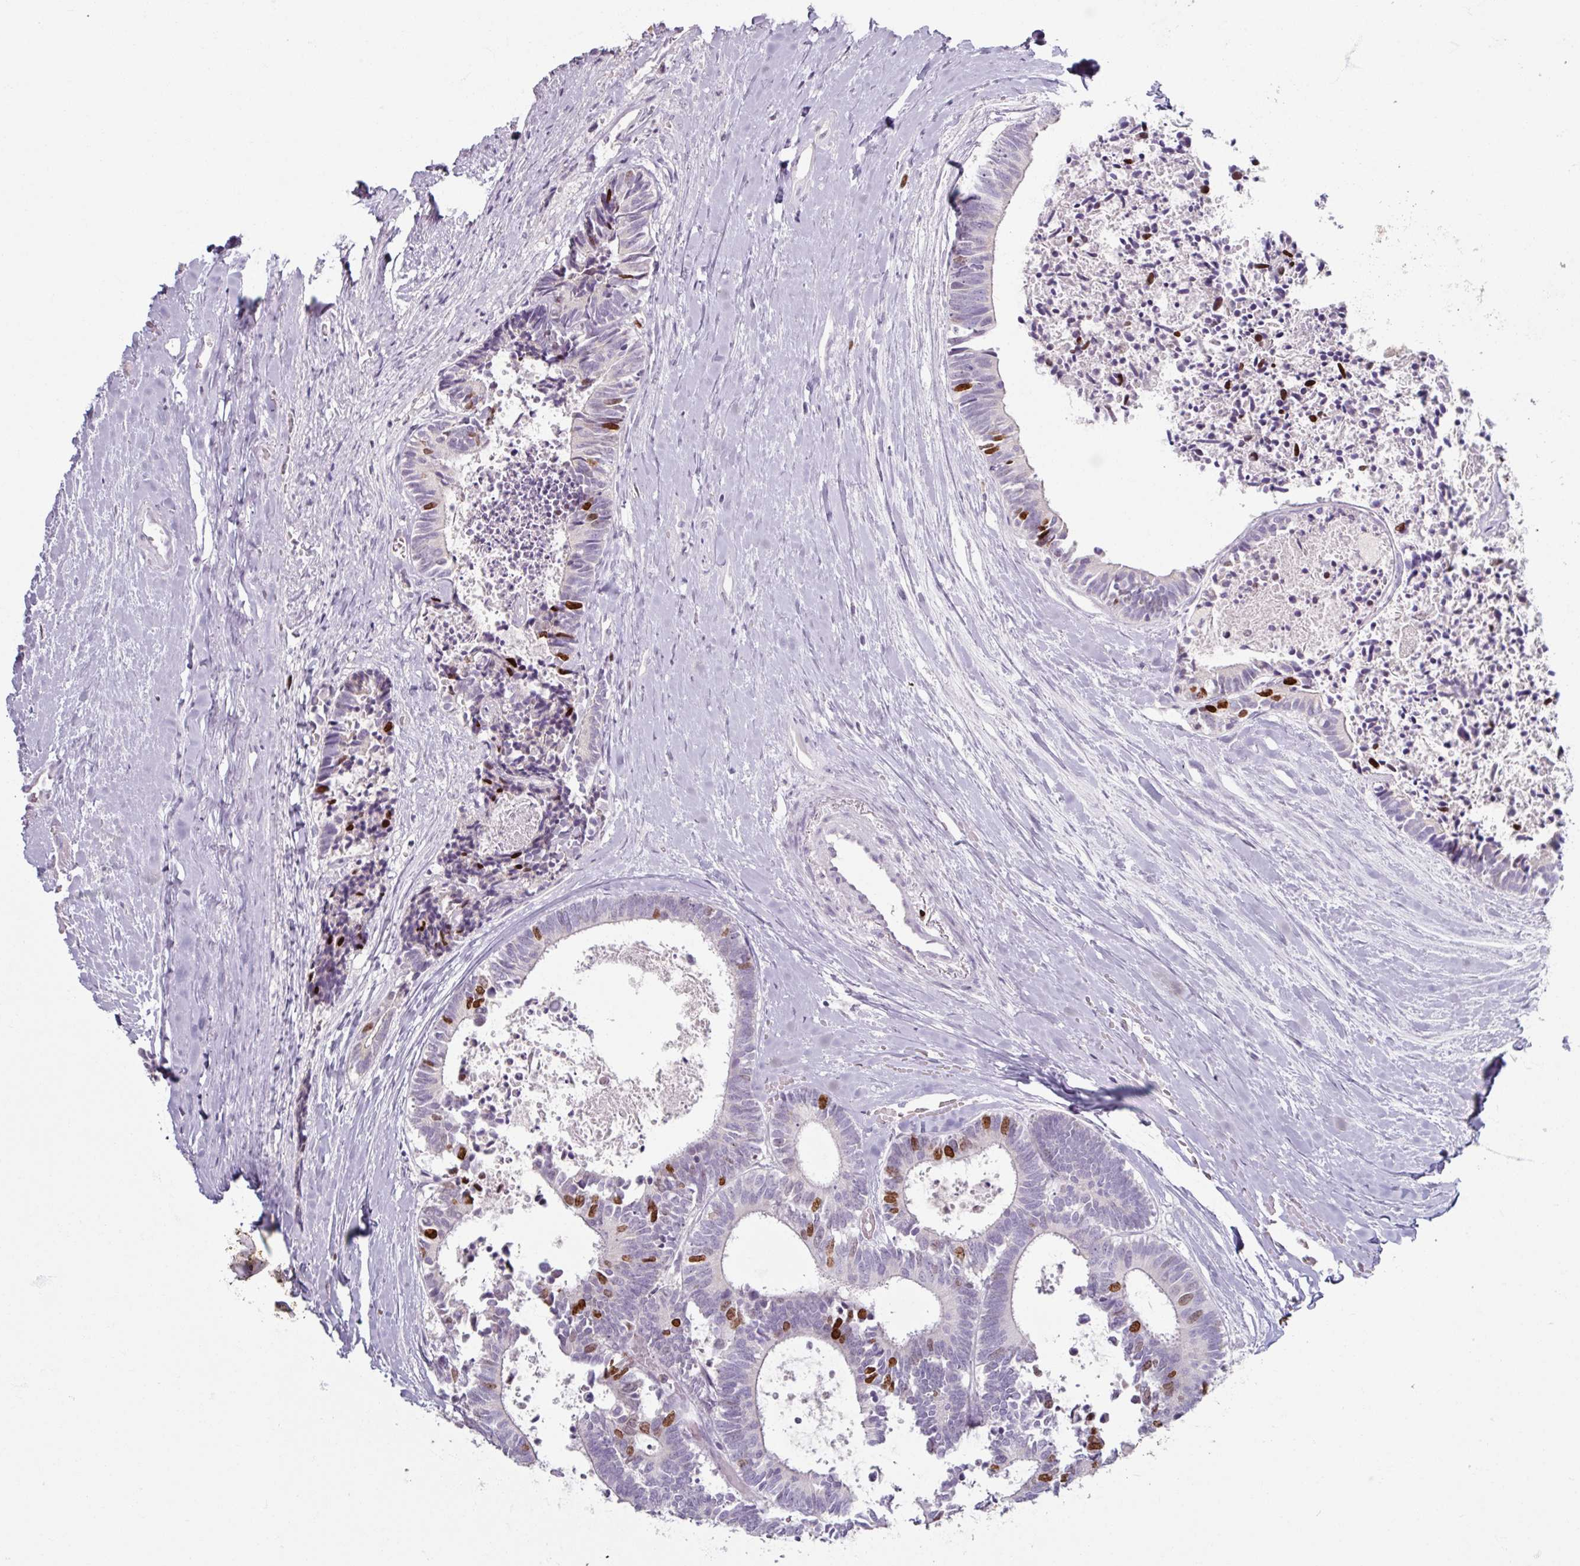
{"staining": {"intensity": "strong", "quantity": "<25%", "location": "nuclear"}, "tissue": "colorectal cancer", "cell_type": "Tumor cells", "image_type": "cancer", "snomed": [{"axis": "morphology", "description": "Adenocarcinoma, NOS"}, {"axis": "topography", "description": "Colon"}, {"axis": "topography", "description": "Rectum"}], "caption": "A photomicrograph showing strong nuclear staining in approximately <25% of tumor cells in adenocarcinoma (colorectal), as visualized by brown immunohistochemical staining.", "gene": "ATAD2", "patient": {"sex": "male", "age": 57}}